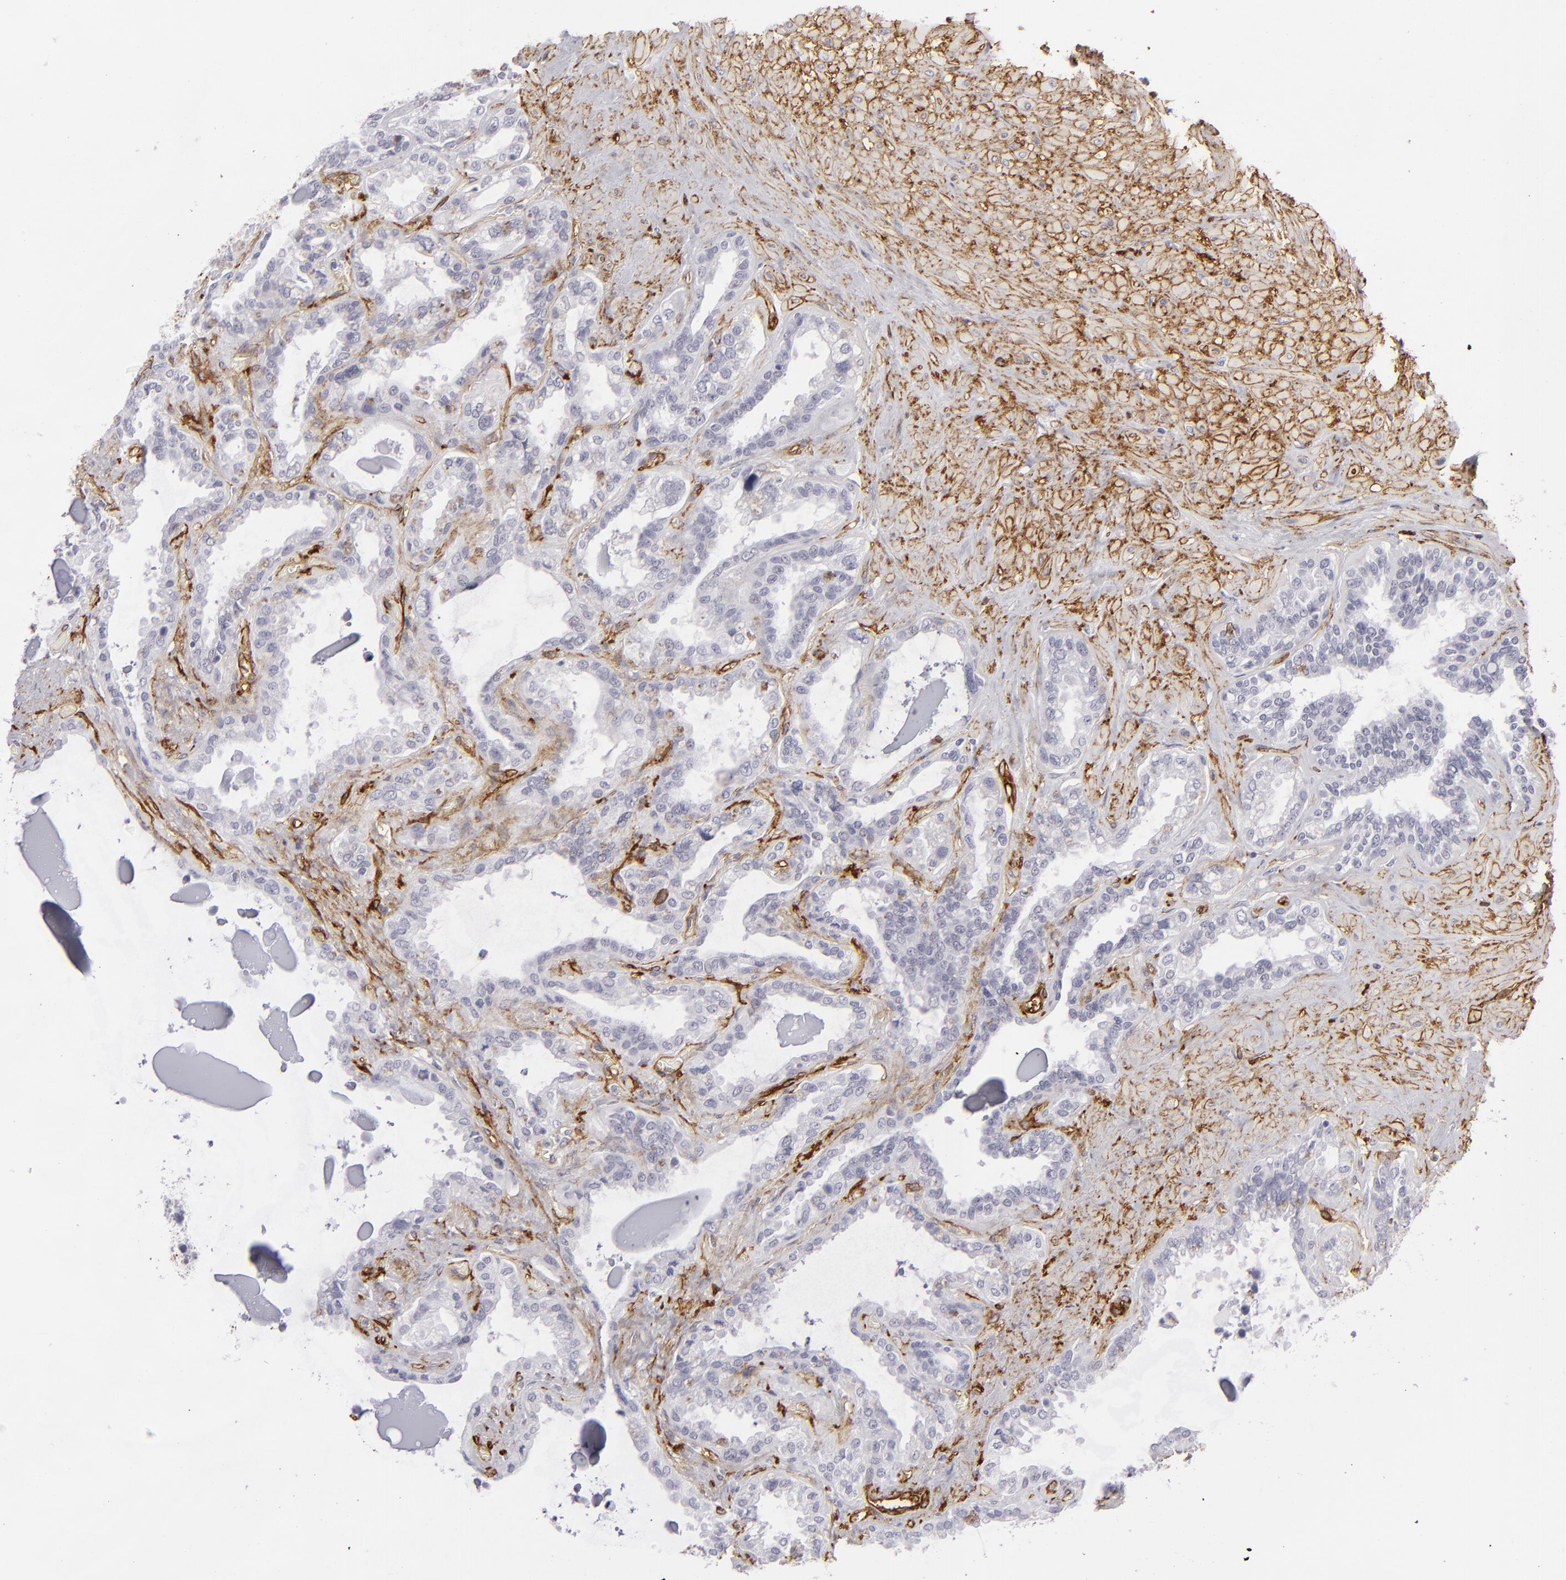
{"staining": {"intensity": "negative", "quantity": "none", "location": "none"}, "tissue": "seminal vesicle", "cell_type": "Glandular cells", "image_type": "normal", "snomed": [{"axis": "morphology", "description": "Normal tissue, NOS"}, {"axis": "morphology", "description": "Inflammation, NOS"}, {"axis": "topography", "description": "Urinary bladder"}, {"axis": "topography", "description": "Prostate"}, {"axis": "topography", "description": "Seminal veicle"}], "caption": "Immunohistochemical staining of normal seminal vesicle displays no significant expression in glandular cells. The staining is performed using DAB (3,3'-diaminobenzidine) brown chromogen with nuclei counter-stained in using hematoxylin.", "gene": "MCAM", "patient": {"sex": "male", "age": 82}}